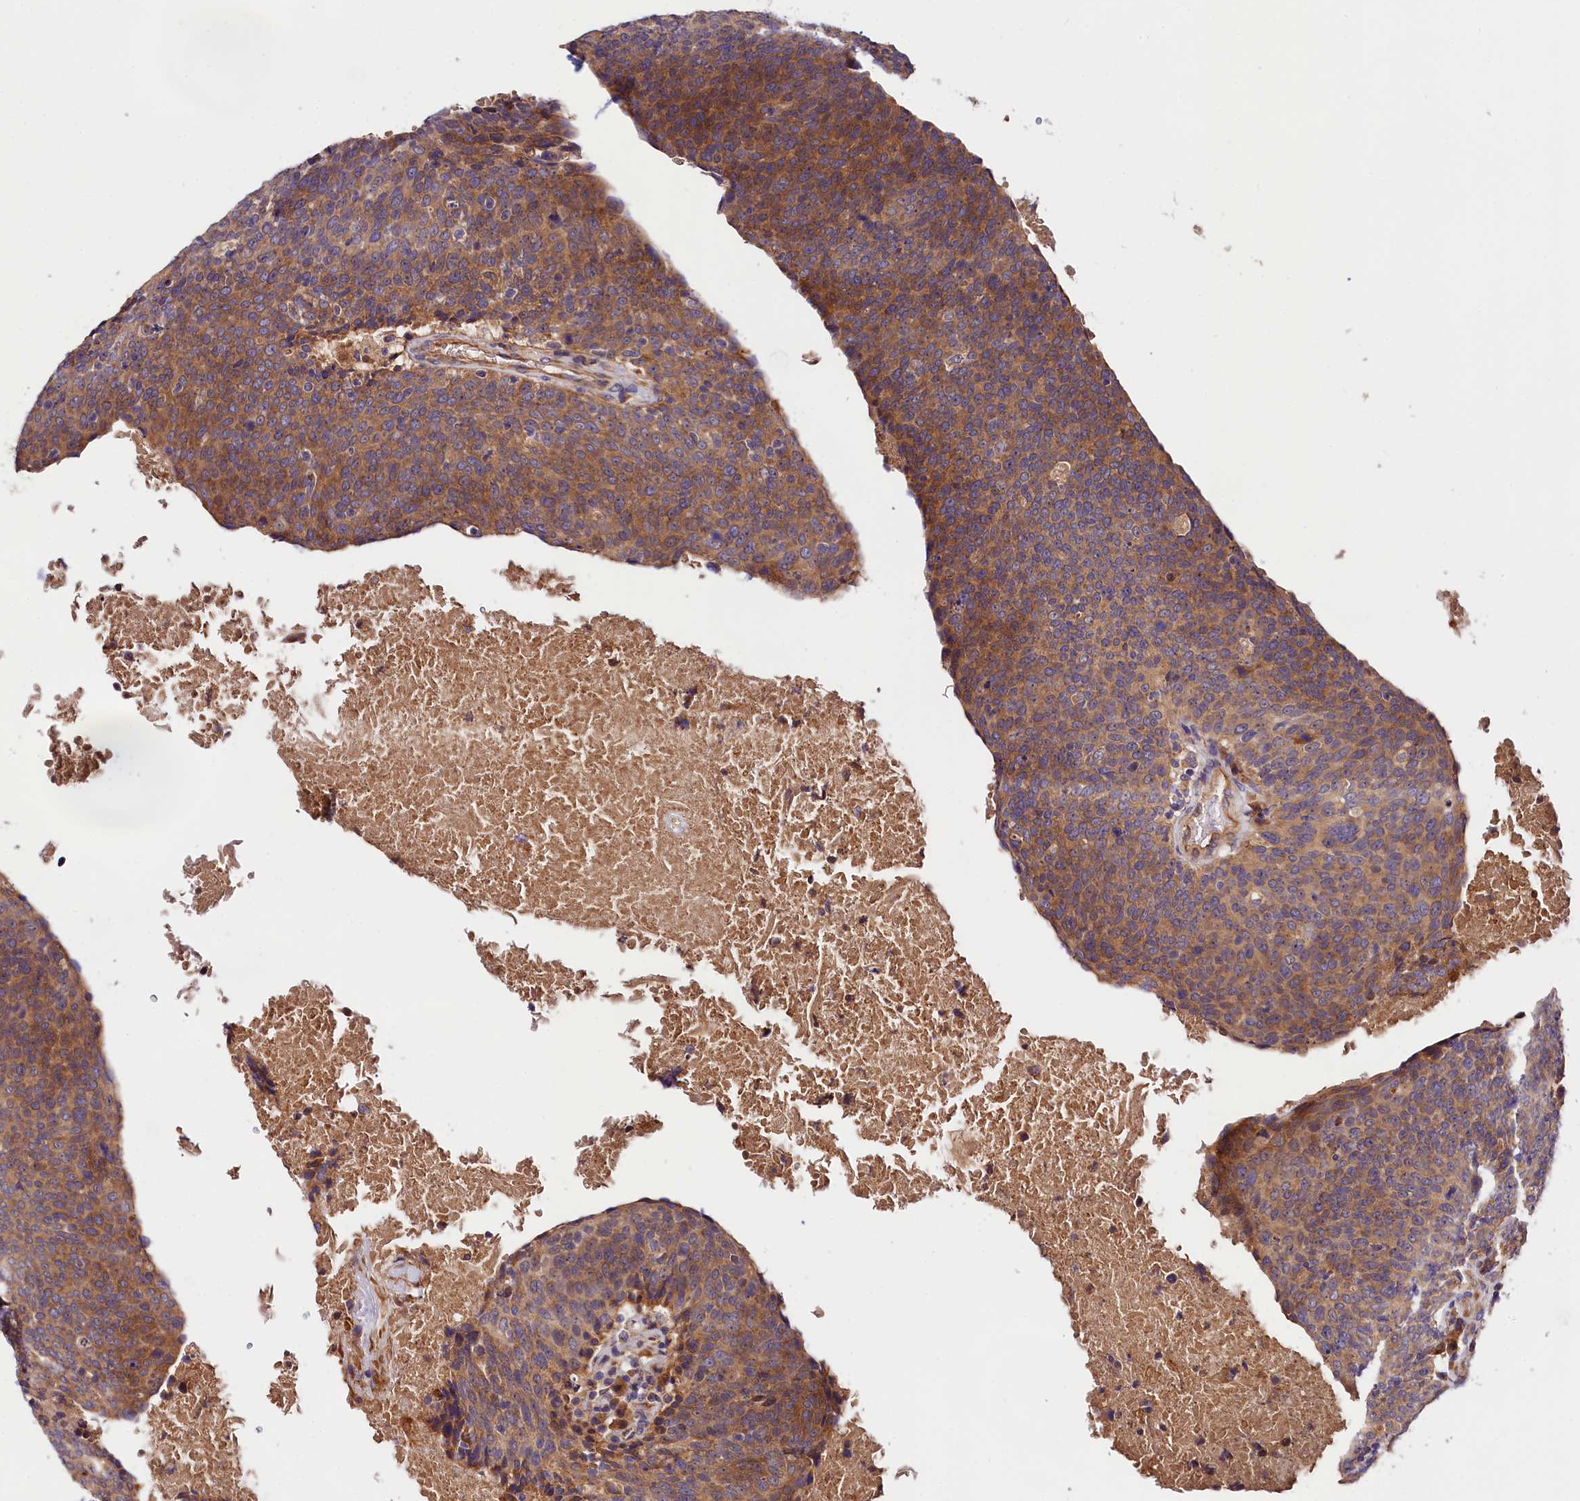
{"staining": {"intensity": "moderate", "quantity": ">75%", "location": "cytoplasmic/membranous"}, "tissue": "head and neck cancer", "cell_type": "Tumor cells", "image_type": "cancer", "snomed": [{"axis": "morphology", "description": "Squamous cell carcinoma, NOS"}, {"axis": "morphology", "description": "Squamous cell carcinoma, metastatic, NOS"}, {"axis": "topography", "description": "Lymph node"}, {"axis": "topography", "description": "Head-Neck"}], "caption": "The image demonstrates a brown stain indicating the presence of a protein in the cytoplasmic/membranous of tumor cells in squamous cell carcinoma (head and neck). The staining is performed using DAB brown chromogen to label protein expression. The nuclei are counter-stained blue using hematoxylin.", "gene": "SPG11", "patient": {"sex": "male", "age": 62}}